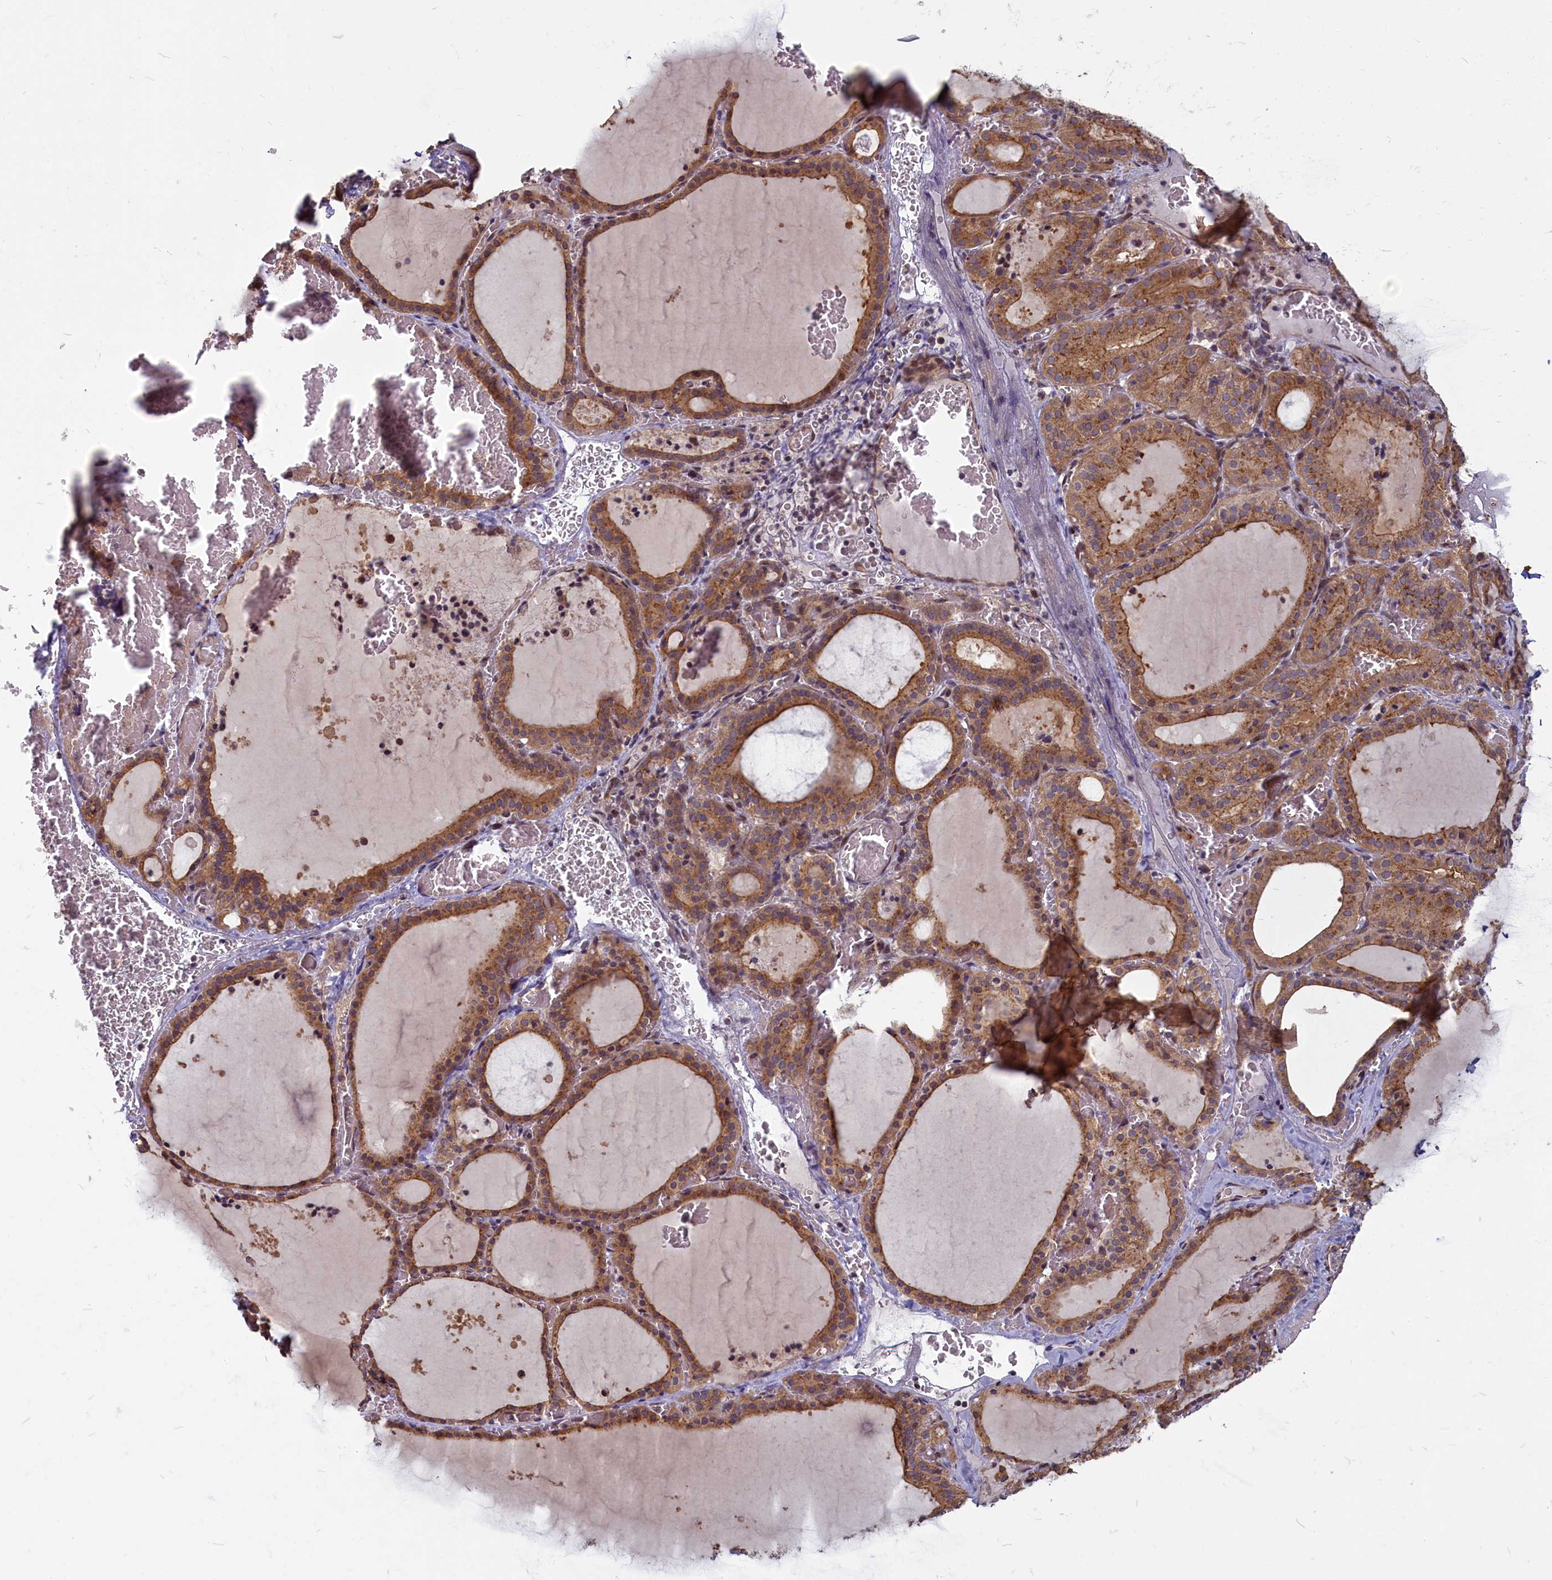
{"staining": {"intensity": "strong", "quantity": ">75%", "location": "cytoplasmic/membranous"}, "tissue": "thyroid gland", "cell_type": "Glandular cells", "image_type": "normal", "snomed": [{"axis": "morphology", "description": "Normal tissue, NOS"}, {"axis": "topography", "description": "Thyroid gland"}], "caption": "Strong cytoplasmic/membranous staining for a protein is identified in approximately >75% of glandular cells of unremarkable thyroid gland using immunohistochemistry (IHC).", "gene": "ENSG00000274944", "patient": {"sex": "female", "age": 39}}